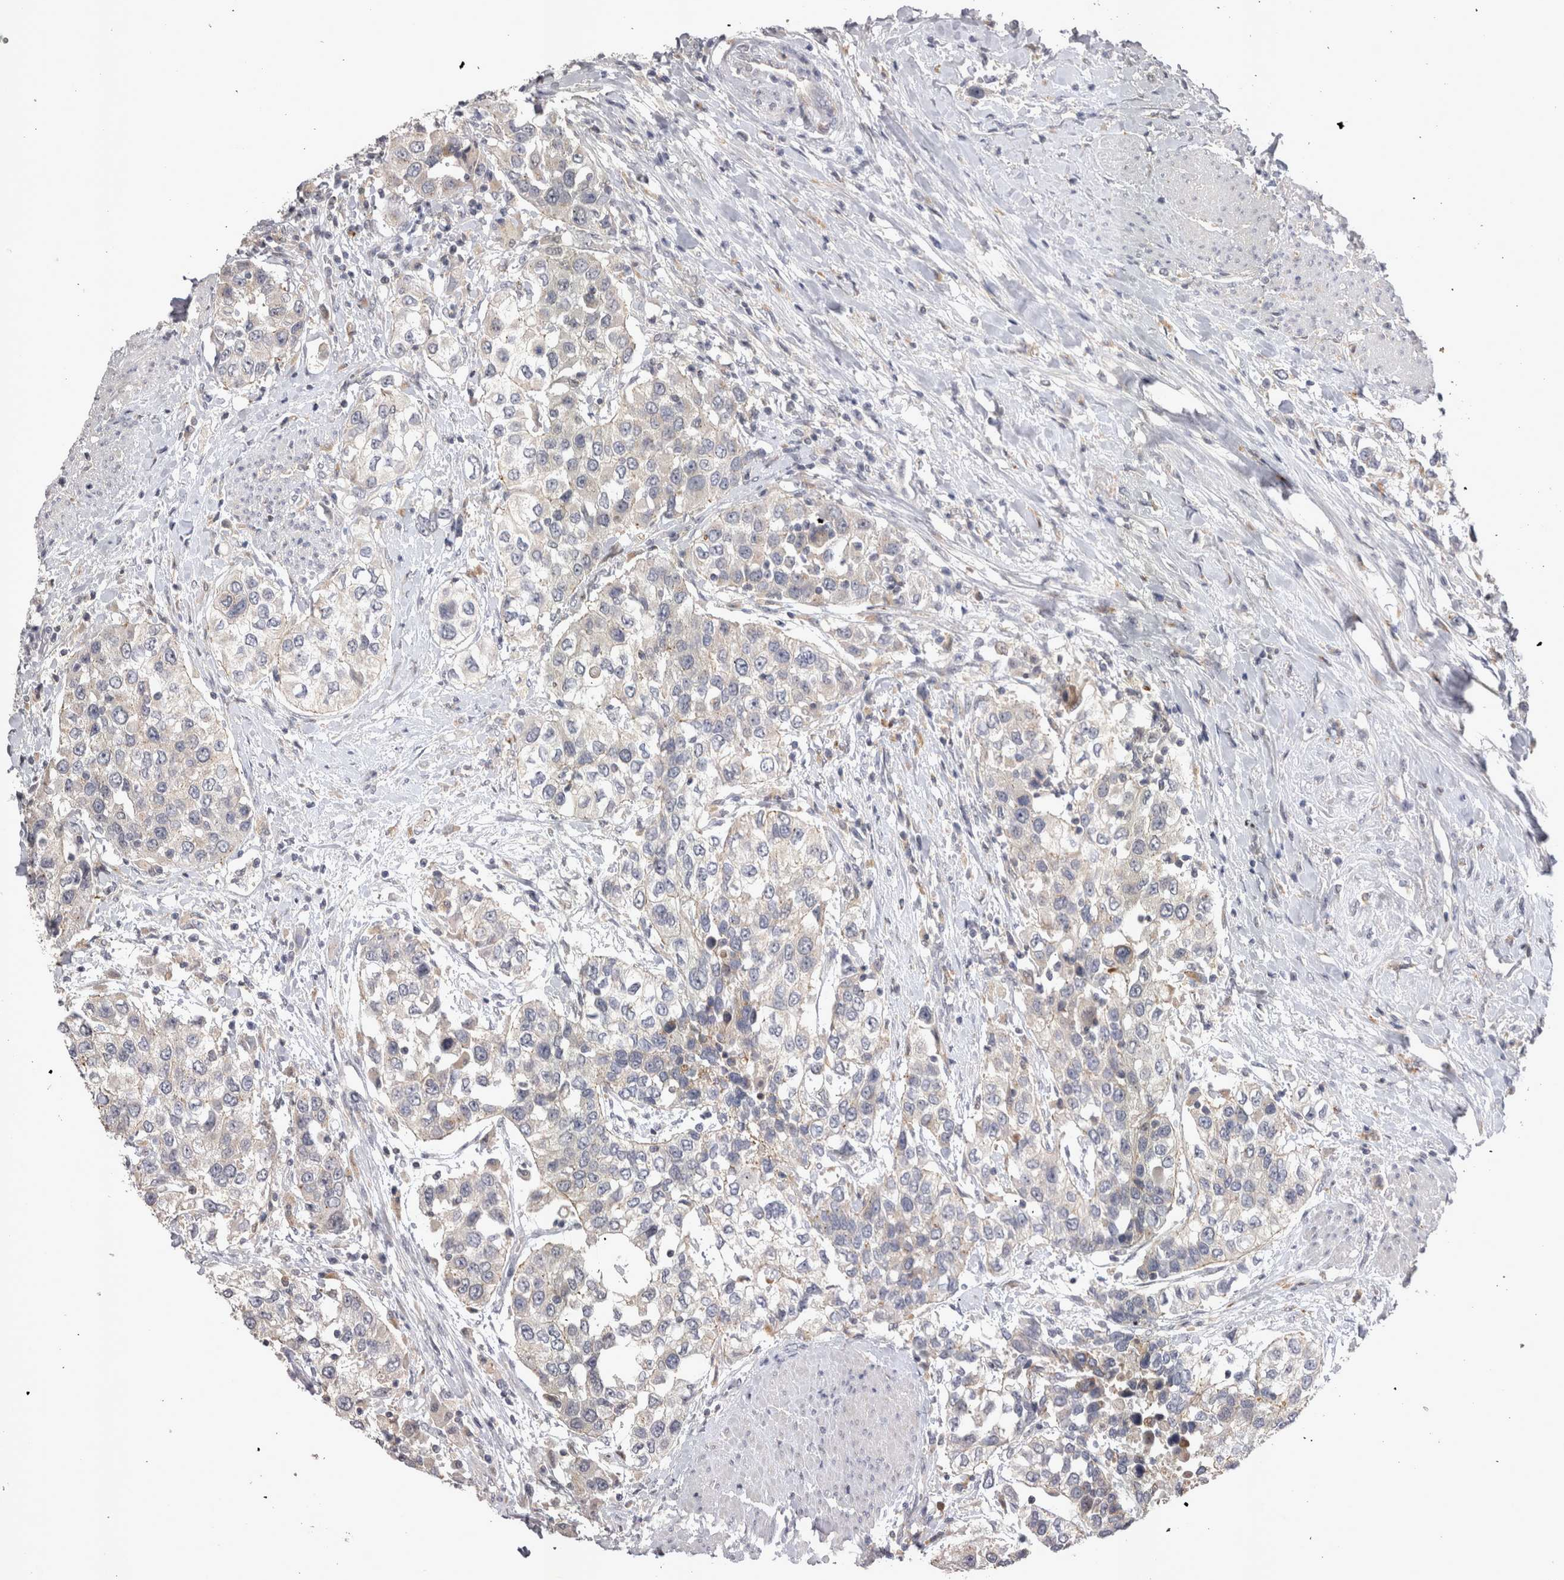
{"staining": {"intensity": "negative", "quantity": "none", "location": "none"}, "tissue": "urothelial cancer", "cell_type": "Tumor cells", "image_type": "cancer", "snomed": [{"axis": "morphology", "description": "Urothelial carcinoma, High grade"}, {"axis": "topography", "description": "Urinary bladder"}], "caption": "Urothelial cancer stained for a protein using immunohistochemistry (IHC) displays no positivity tumor cells.", "gene": "CTBS", "patient": {"sex": "female", "age": 80}}